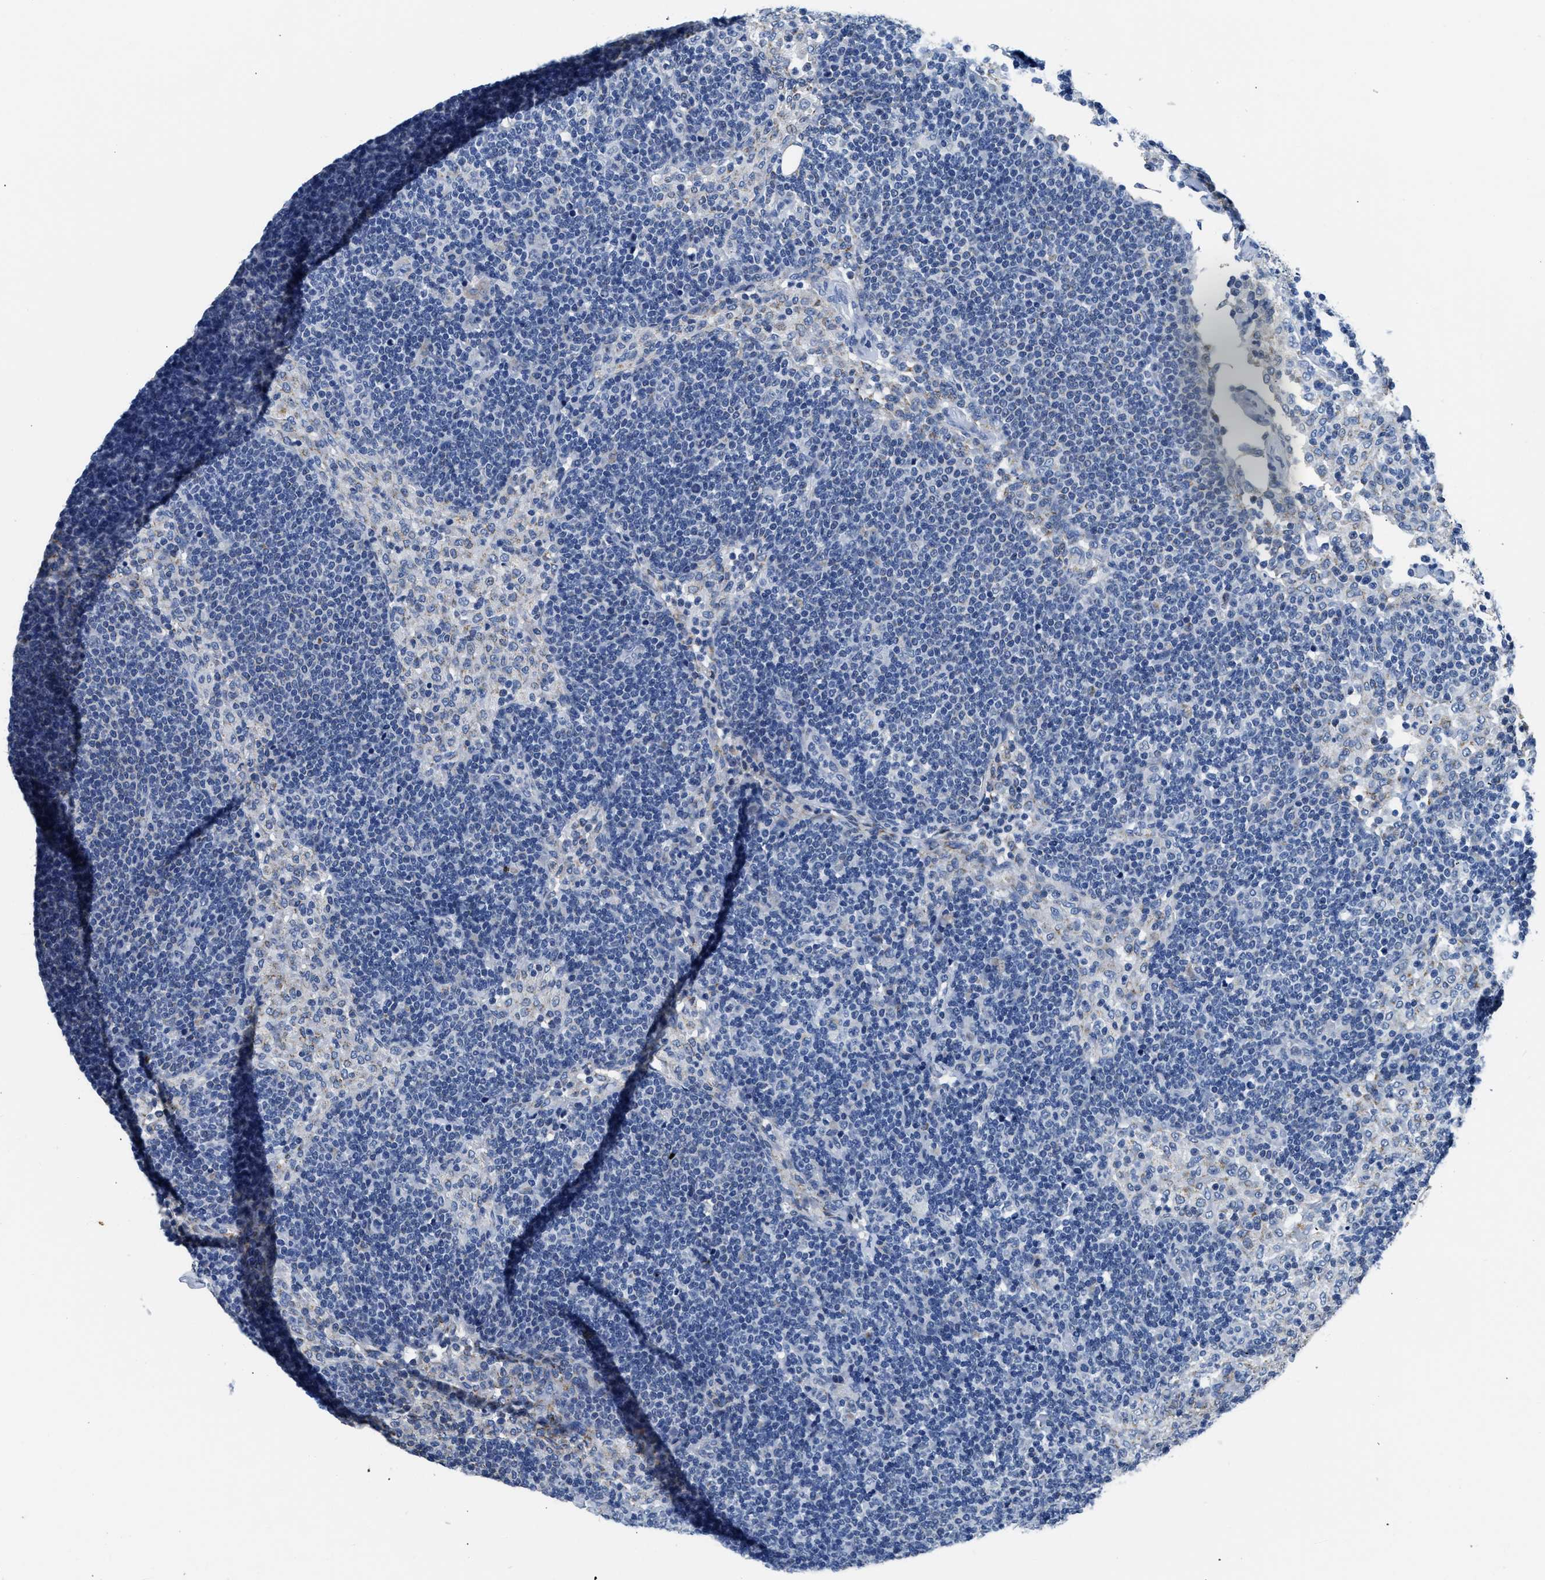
{"staining": {"intensity": "negative", "quantity": "none", "location": "none"}, "tissue": "lymph node", "cell_type": "Germinal center cells", "image_type": "normal", "snomed": [{"axis": "morphology", "description": "Normal tissue, NOS"}, {"axis": "morphology", "description": "Carcinoid, malignant, NOS"}, {"axis": "topography", "description": "Lymph node"}], "caption": "Lymph node stained for a protein using IHC shows no positivity germinal center cells.", "gene": "PCK2", "patient": {"sex": "male", "age": 47}}